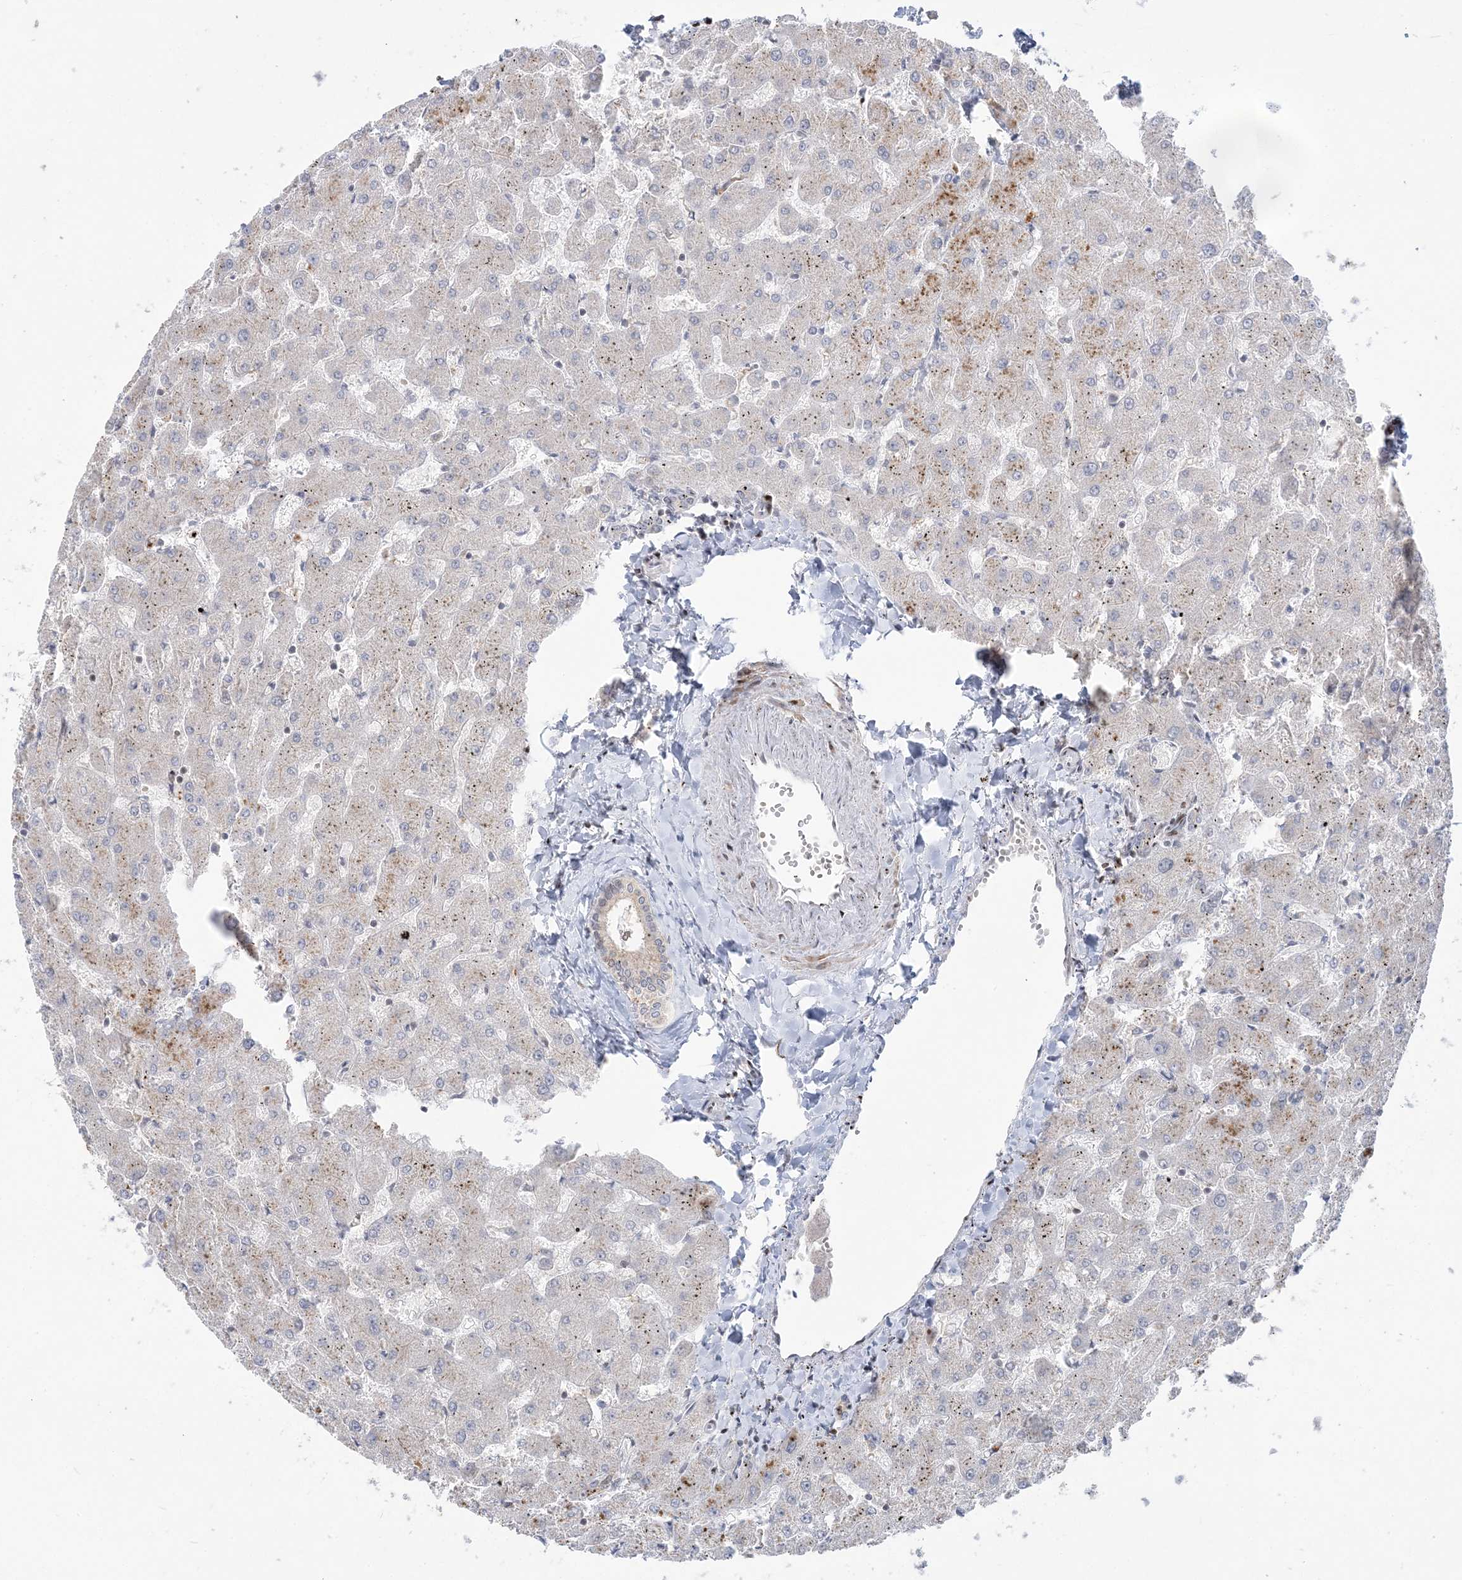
{"staining": {"intensity": "negative", "quantity": "none", "location": "none"}, "tissue": "liver", "cell_type": "Cholangiocytes", "image_type": "normal", "snomed": [{"axis": "morphology", "description": "Normal tissue, NOS"}, {"axis": "topography", "description": "Liver"}], "caption": "This is an immunohistochemistry image of benign human liver. There is no staining in cholangiocytes.", "gene": "SH3BP4", "patient": {"sex": "female", "age": 63}}